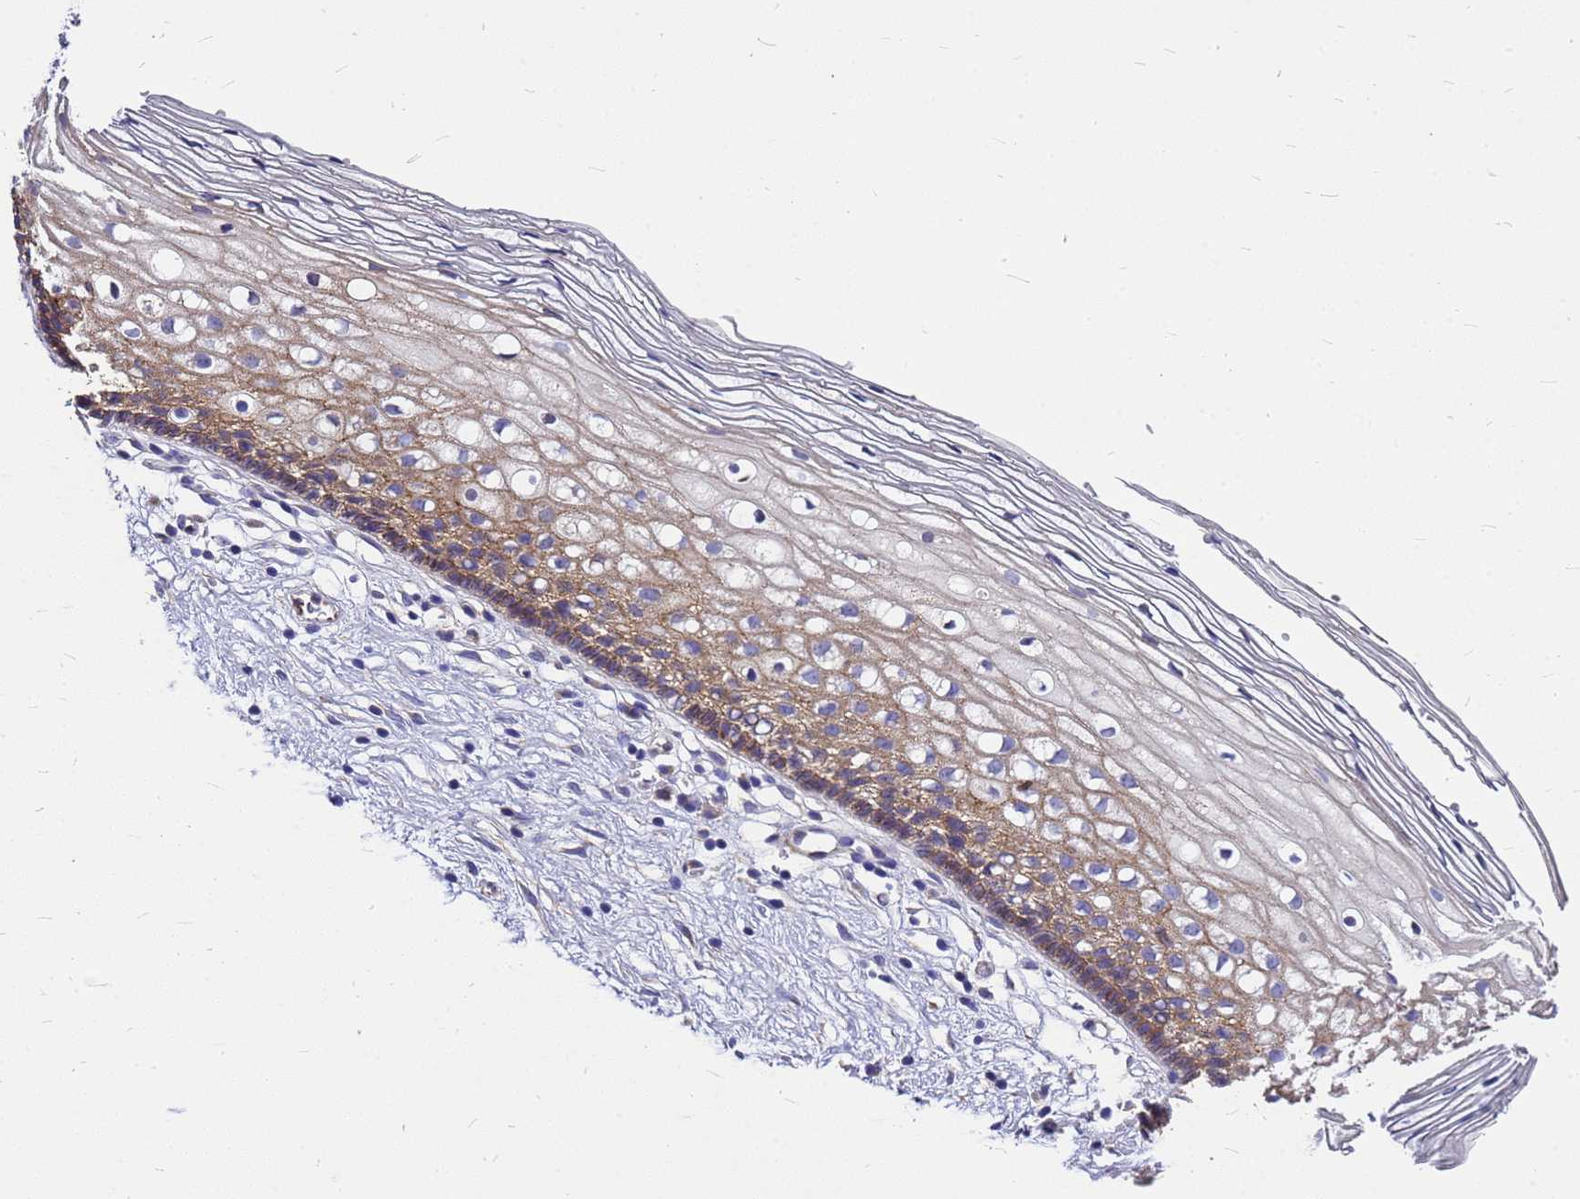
{"staining": {"intensity": "weak", "quantity": "25%-75%", "location": "cytoplasmic/membranous"}, "tissue": "cervix", "cell_type": "Glandular cells", "image_type": "normal", "snomed": [{"axis": "morphology", "description": "Normal tissue, NOS"}, {"axis": "topography", "description": "Cervix"}], "caption": "This micrograph demonstrates immunohistochemistry (IHC) staining of benign cervix, with low weak cytoplasmic/membranous expression in about 25%-75% of glandular cells.", "gene": "FBXW5", "patient": {"sex": "female", "age": 27}}